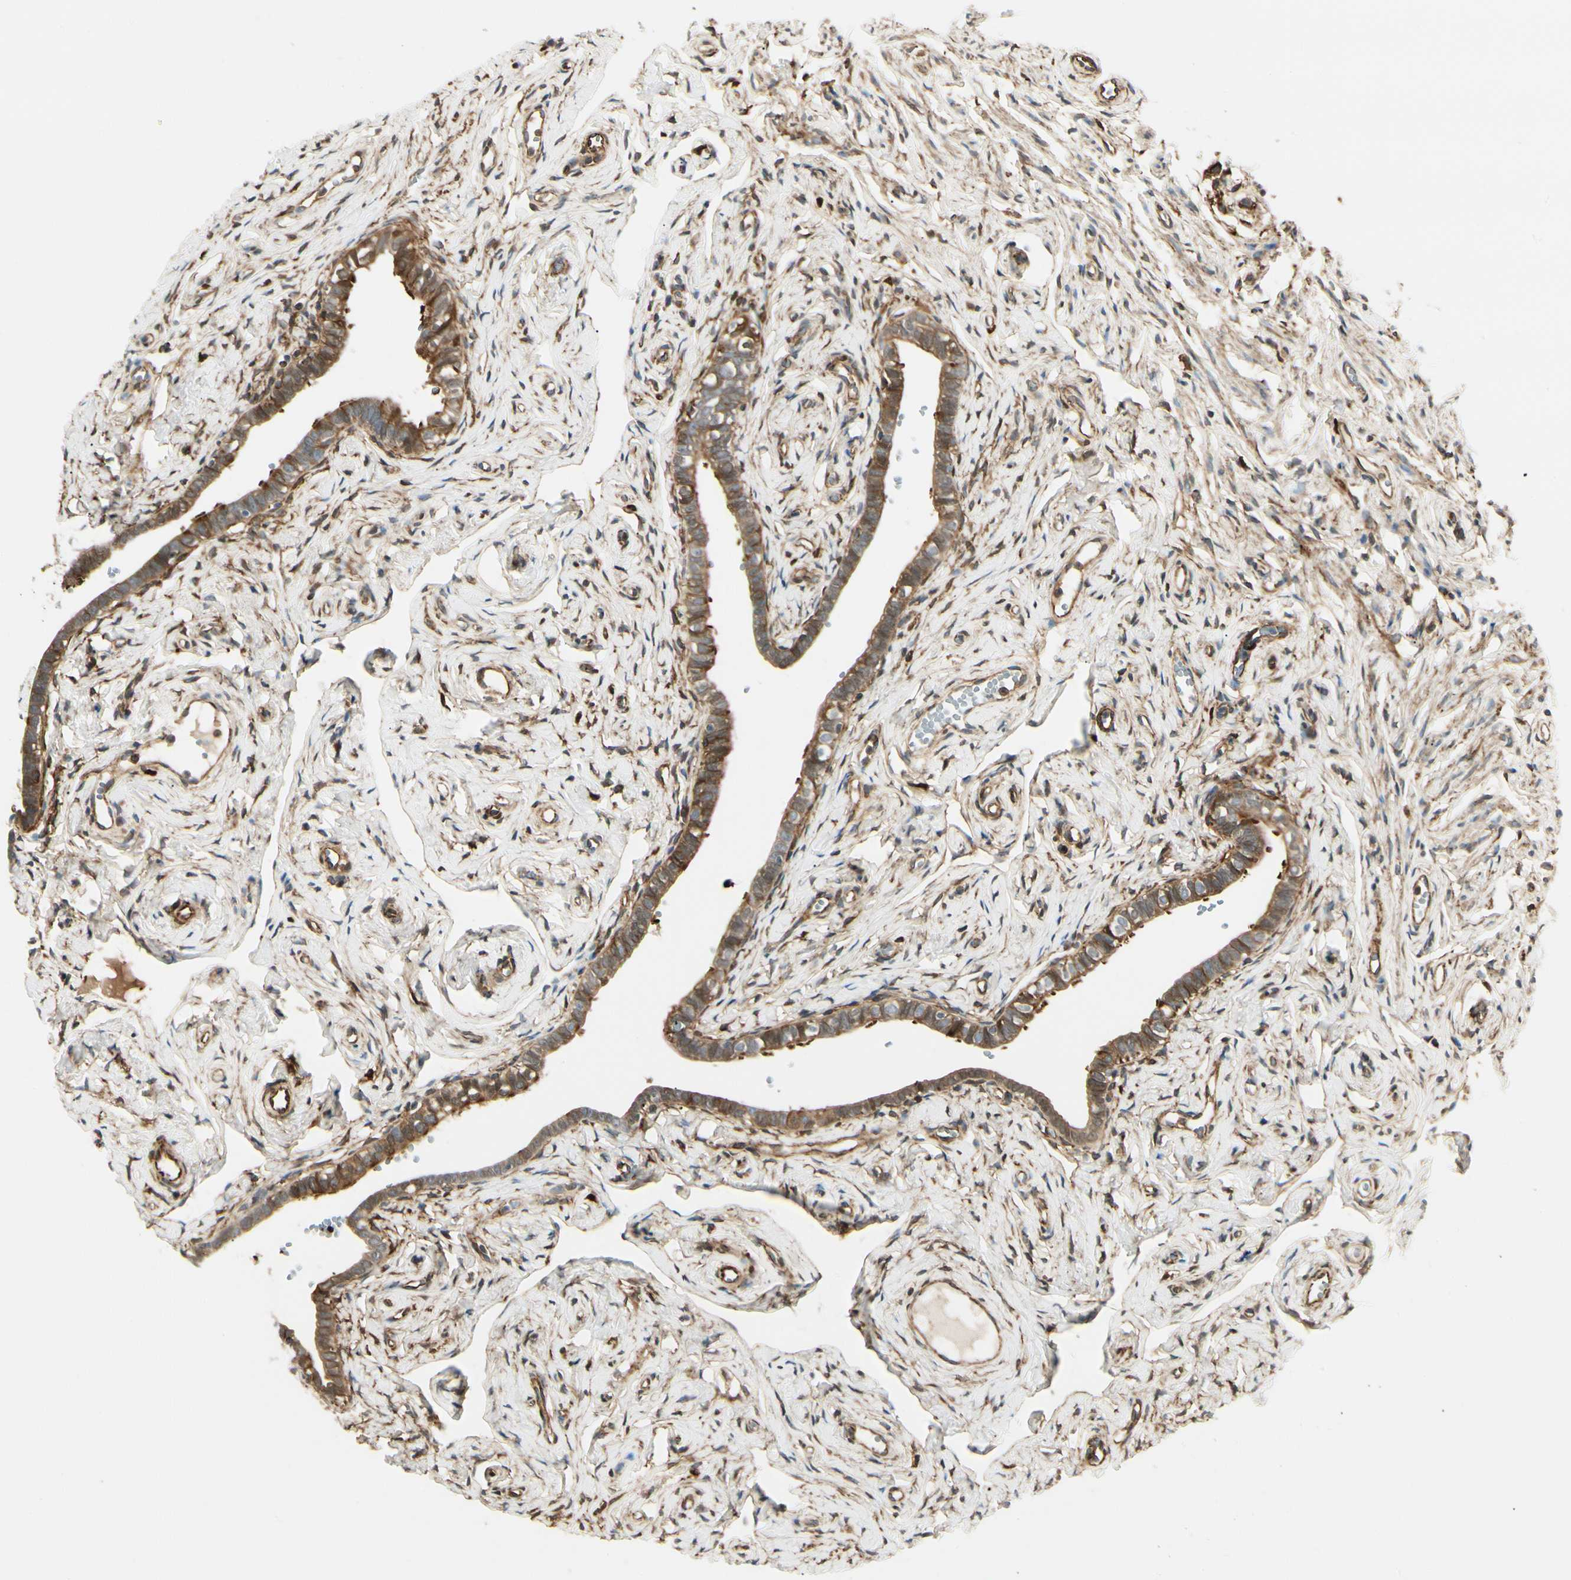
{"staining": {"intensity": "moderate", "quantity": ">75%", "location": "cytoplasmic/membranous"}, "tissue": "fallopian tube", "cell_type": "Glandular cells", "image_type": "normal", "snomed": [{"axis": "morphology", "description": "Normal tissue, NOS"}, {"axis": "topography", "description": "Fallopian tube"}], "caption": "Protein expression by IHC displays moderate cytoplasmic/membranous expression in about >75% of glandular cells in unremarkable fallopian tube.", "gene": "FTH1", "patient": {"sex": "female", "age": 71}}